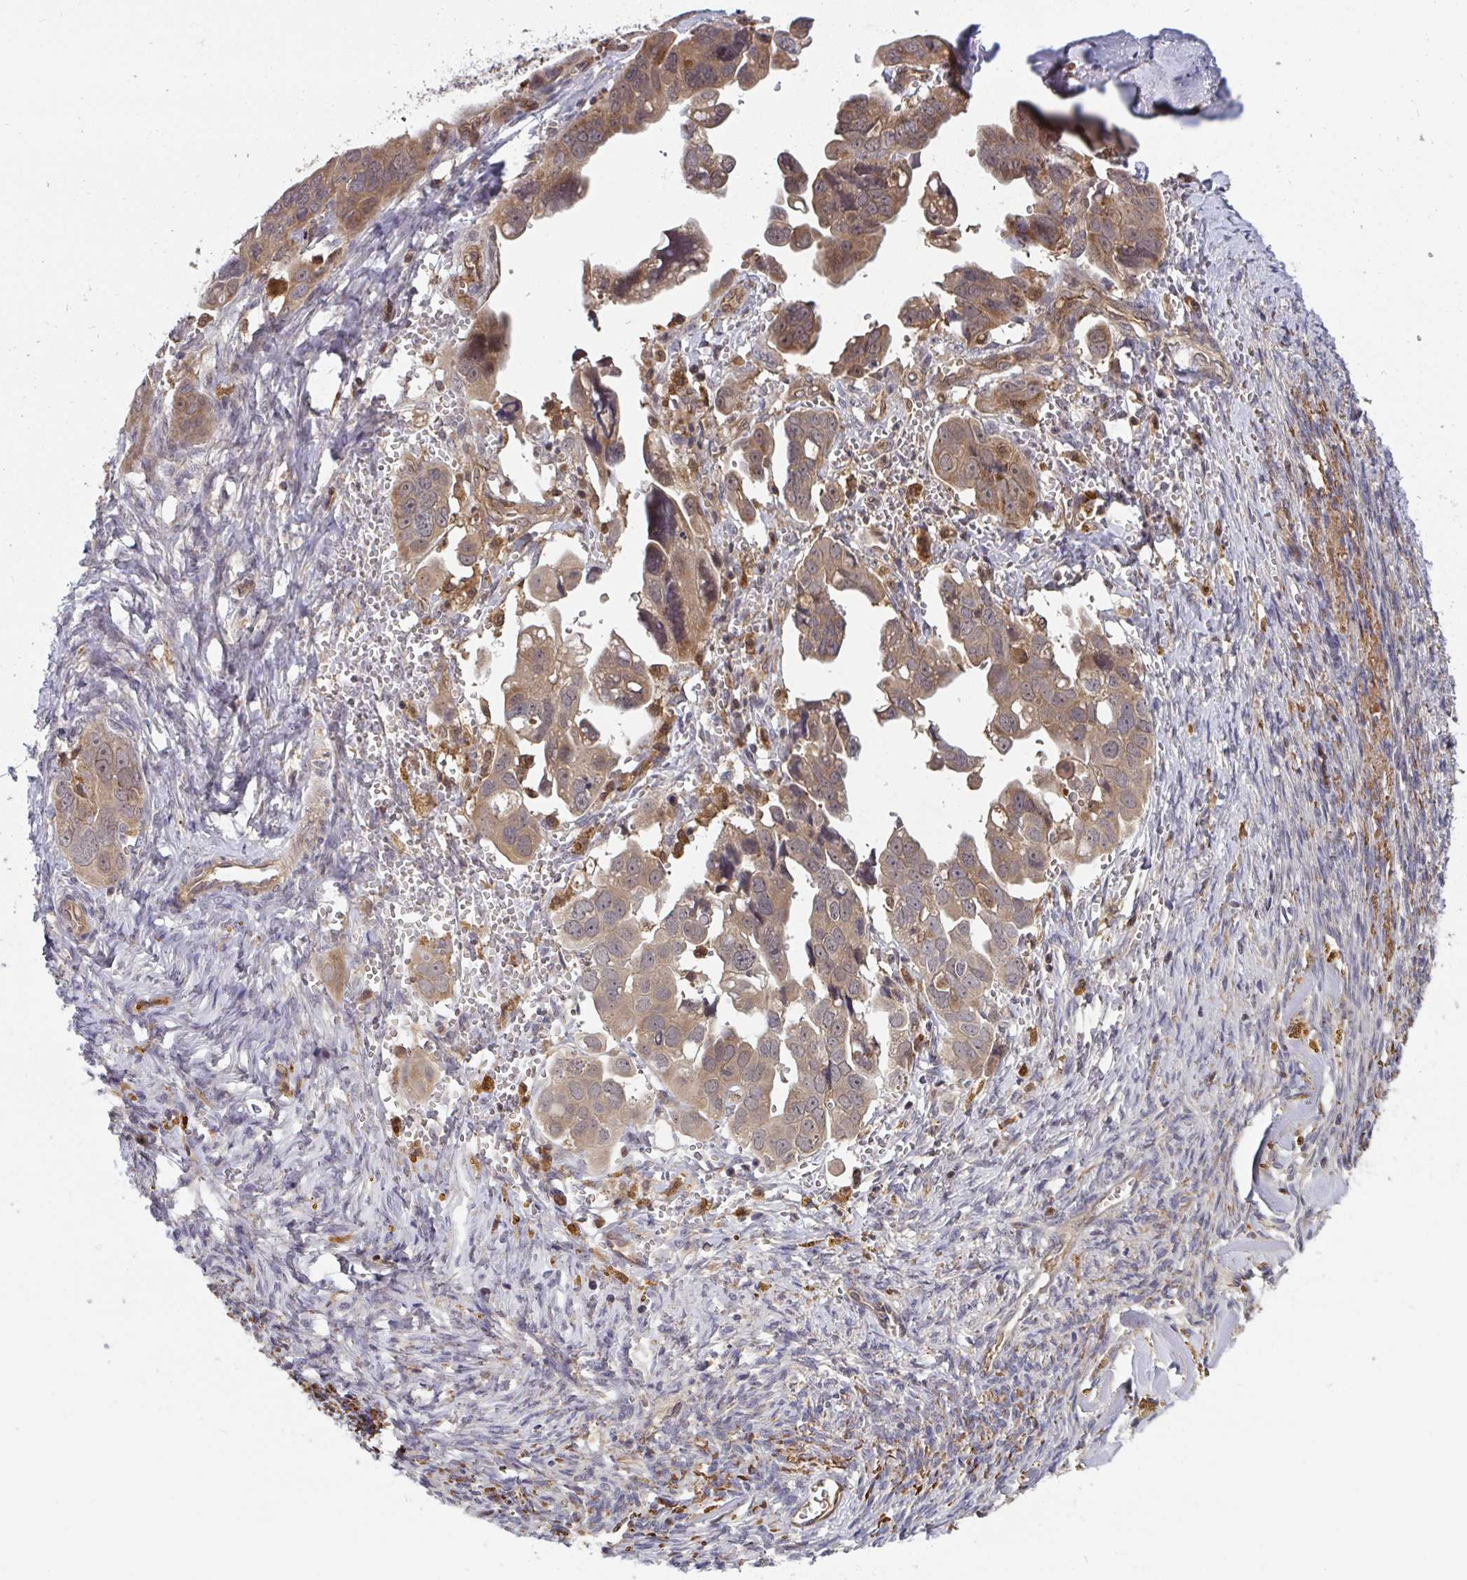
{"staining": {"intensity": "moderate", "quantity": ">75%", "location": "cytoplasmic/membranous,nuclear"}, "tissue": "ovarian cancer", "cell_type": "Tumor cells", "image_type": "cancer", "snomed": [{"axis": "morphology", "description": "Cystadenocarcinoma, serous, NOS"}, {"axis": "topography", "description": "Ovary"}], "caption": "Ovarian cancer stained for a protein (brown) demonstrates moderate cytoplasmic/membranous and nuclear positive staining in about >75% of tumor cells.", "gene": "TIGAR", "patient": {"sex": "female", "age": 59}}